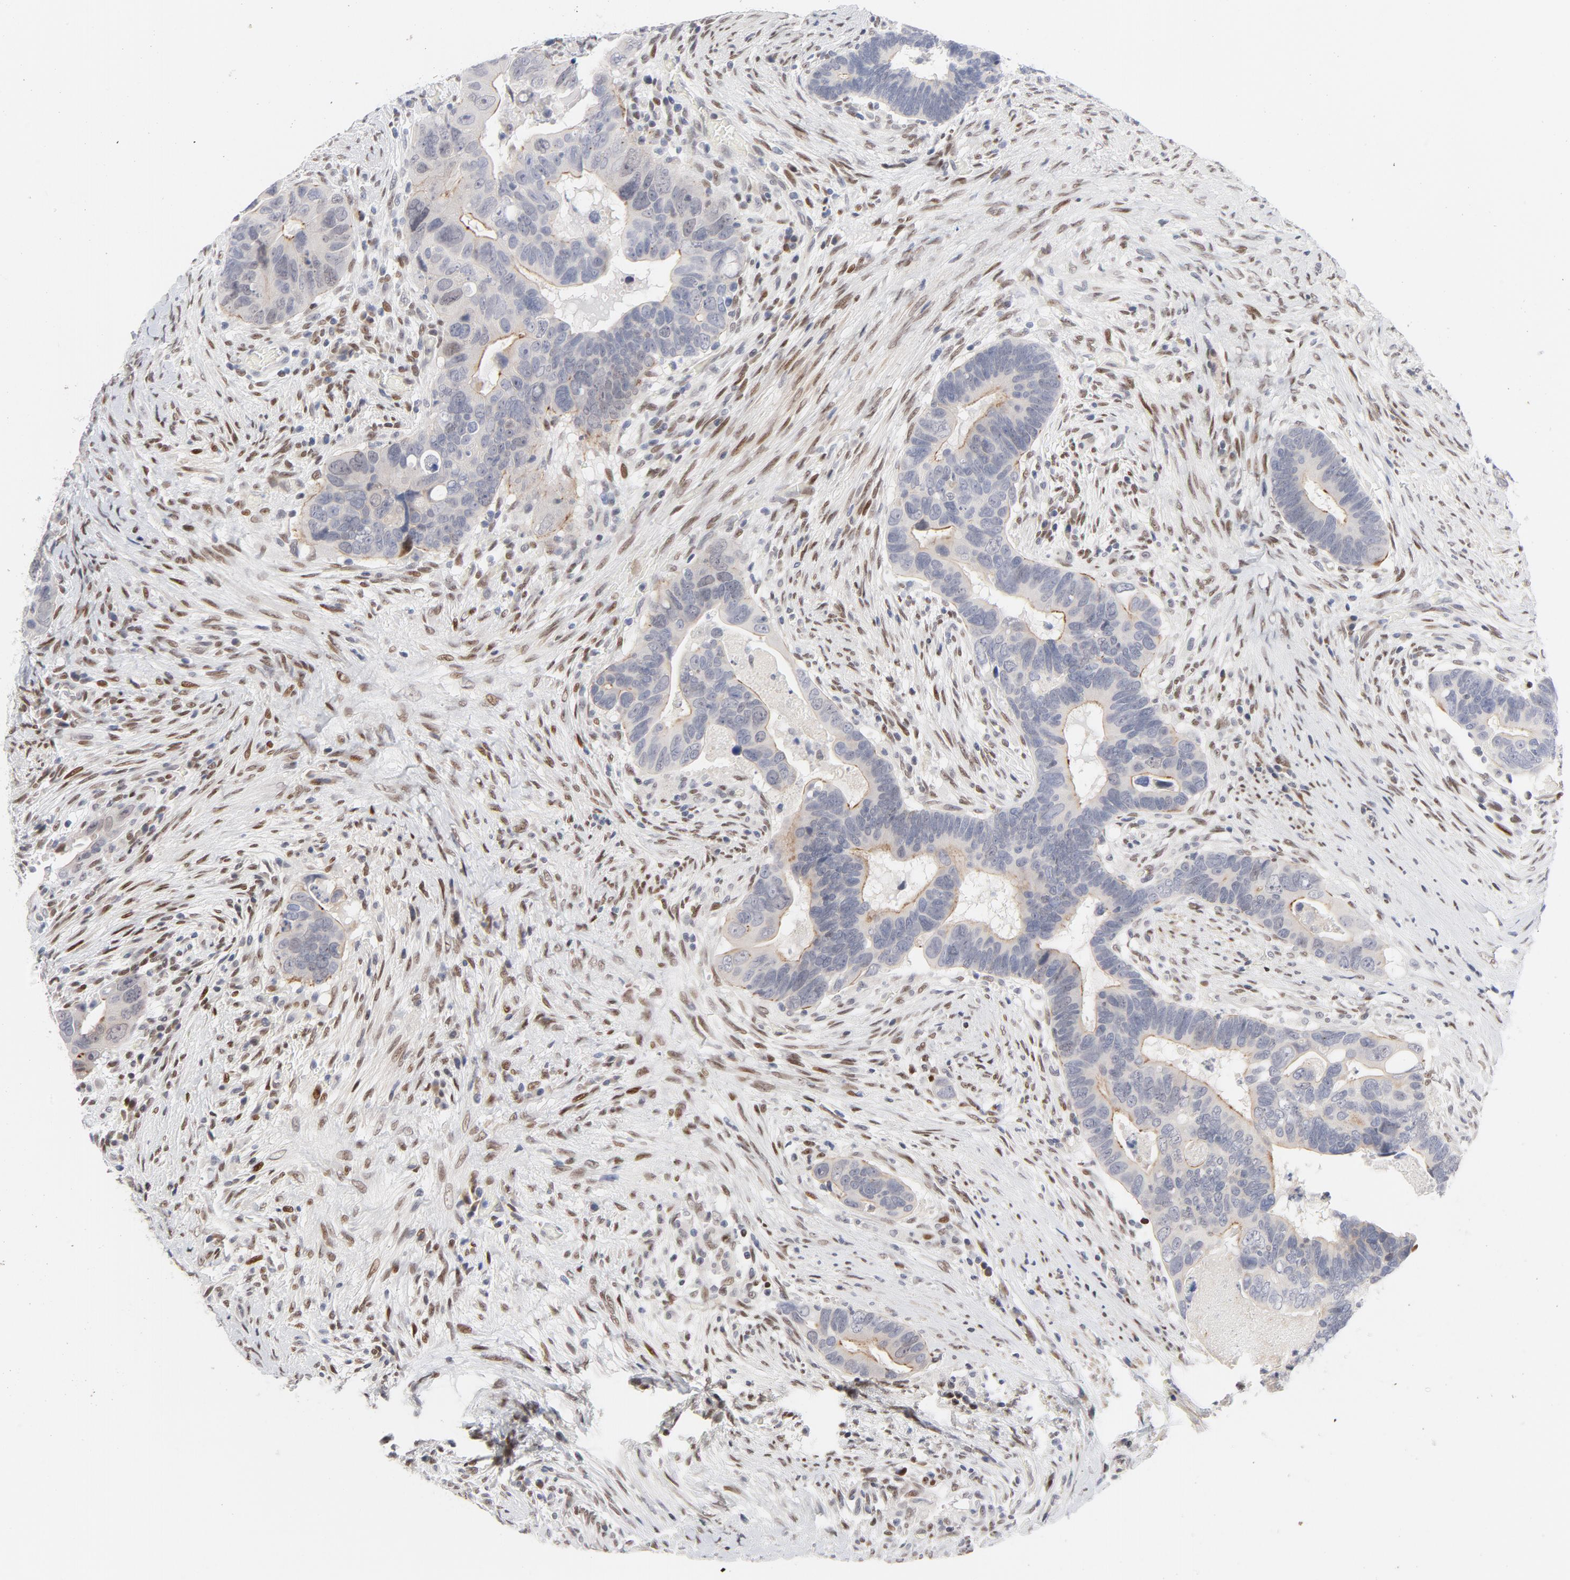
{"staining": {"intensity": "weak", "quantity": "<25%", "location": "cytoplasmic/membranous,nuclear"}, "tissue": "colorectal cancer", "cell_type": "Tumor cells", "image_type": "cancer", "snomed": [{"axis": "morphology", "description": "Adenocarcinoma, NOS"}, {"axis": "topography", "description": "Rectum"}], "caption": "Immunohistochemistry (IHC) of colorectal cancer (adenocarcinoma) shows no expression in tumor cells. (DAB (3,3'-diaminobenzidine) IHC visualized using brightfield microscopy, high magnification).", "gene": "NFIC", "patient": {"sex": "male", "age": 53}}